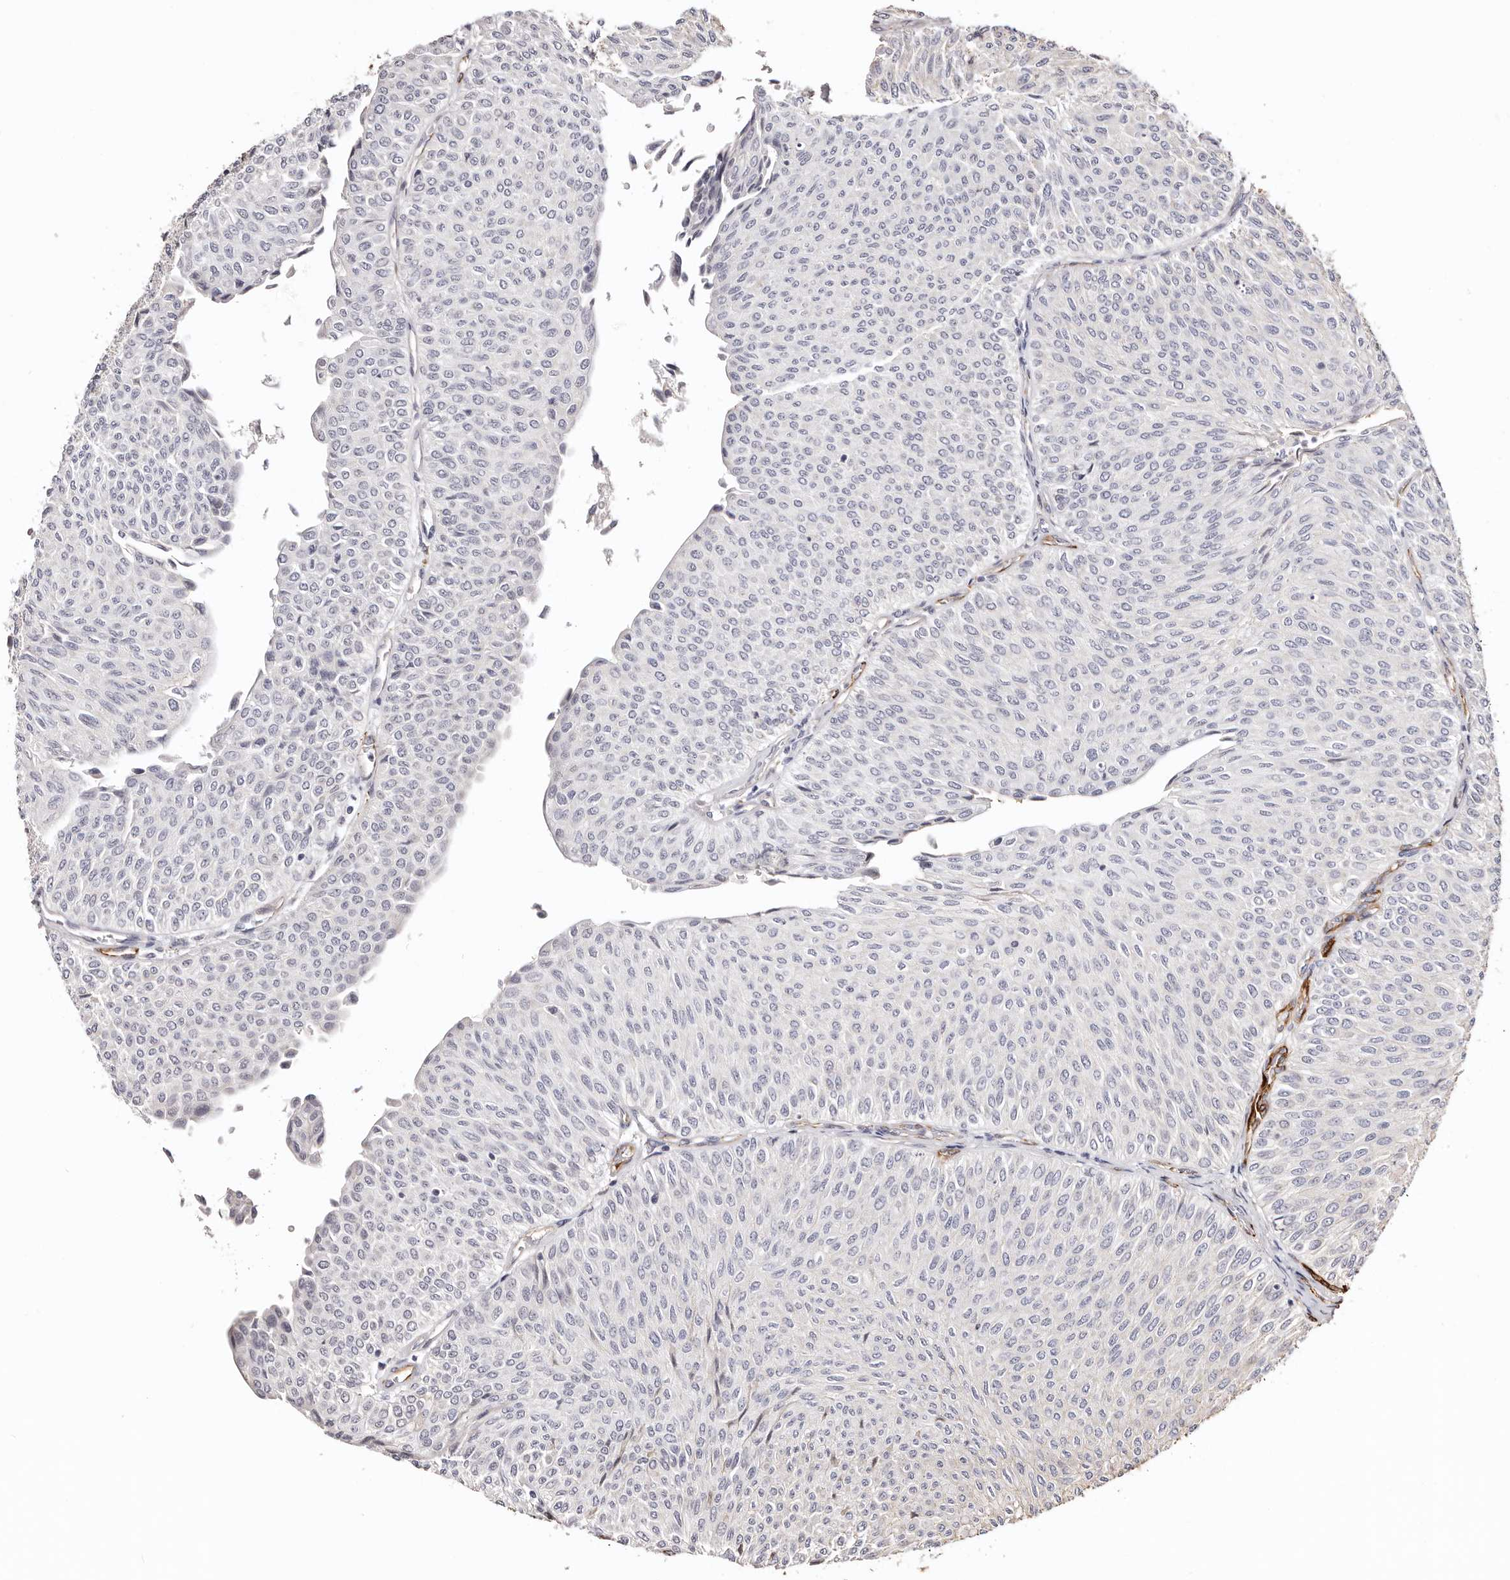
{"staining": {"intensity": "negative", "quantity": "none", "location": "none"}, "tissue": "urothelial cancer", "cell_type": "Tumor cells", "image_type": "cancer", "snomed": [{"axis": "morphology", "description": "Urothelial carcinoma, Low grade"}, {"axis": "topography", "description": "Urinary bladder"}], "caption": "Immunohistochemical staining of urothelial cancer exhibits no significant positivity in tumor cells. The staining is performed using DAB (3,3'-diaminobenzidine) brown chromogen with nuclei counter-stained in using hematoxylin.", "gene": "ZNF557", "patient": {"sex": "male", "age": 78}}